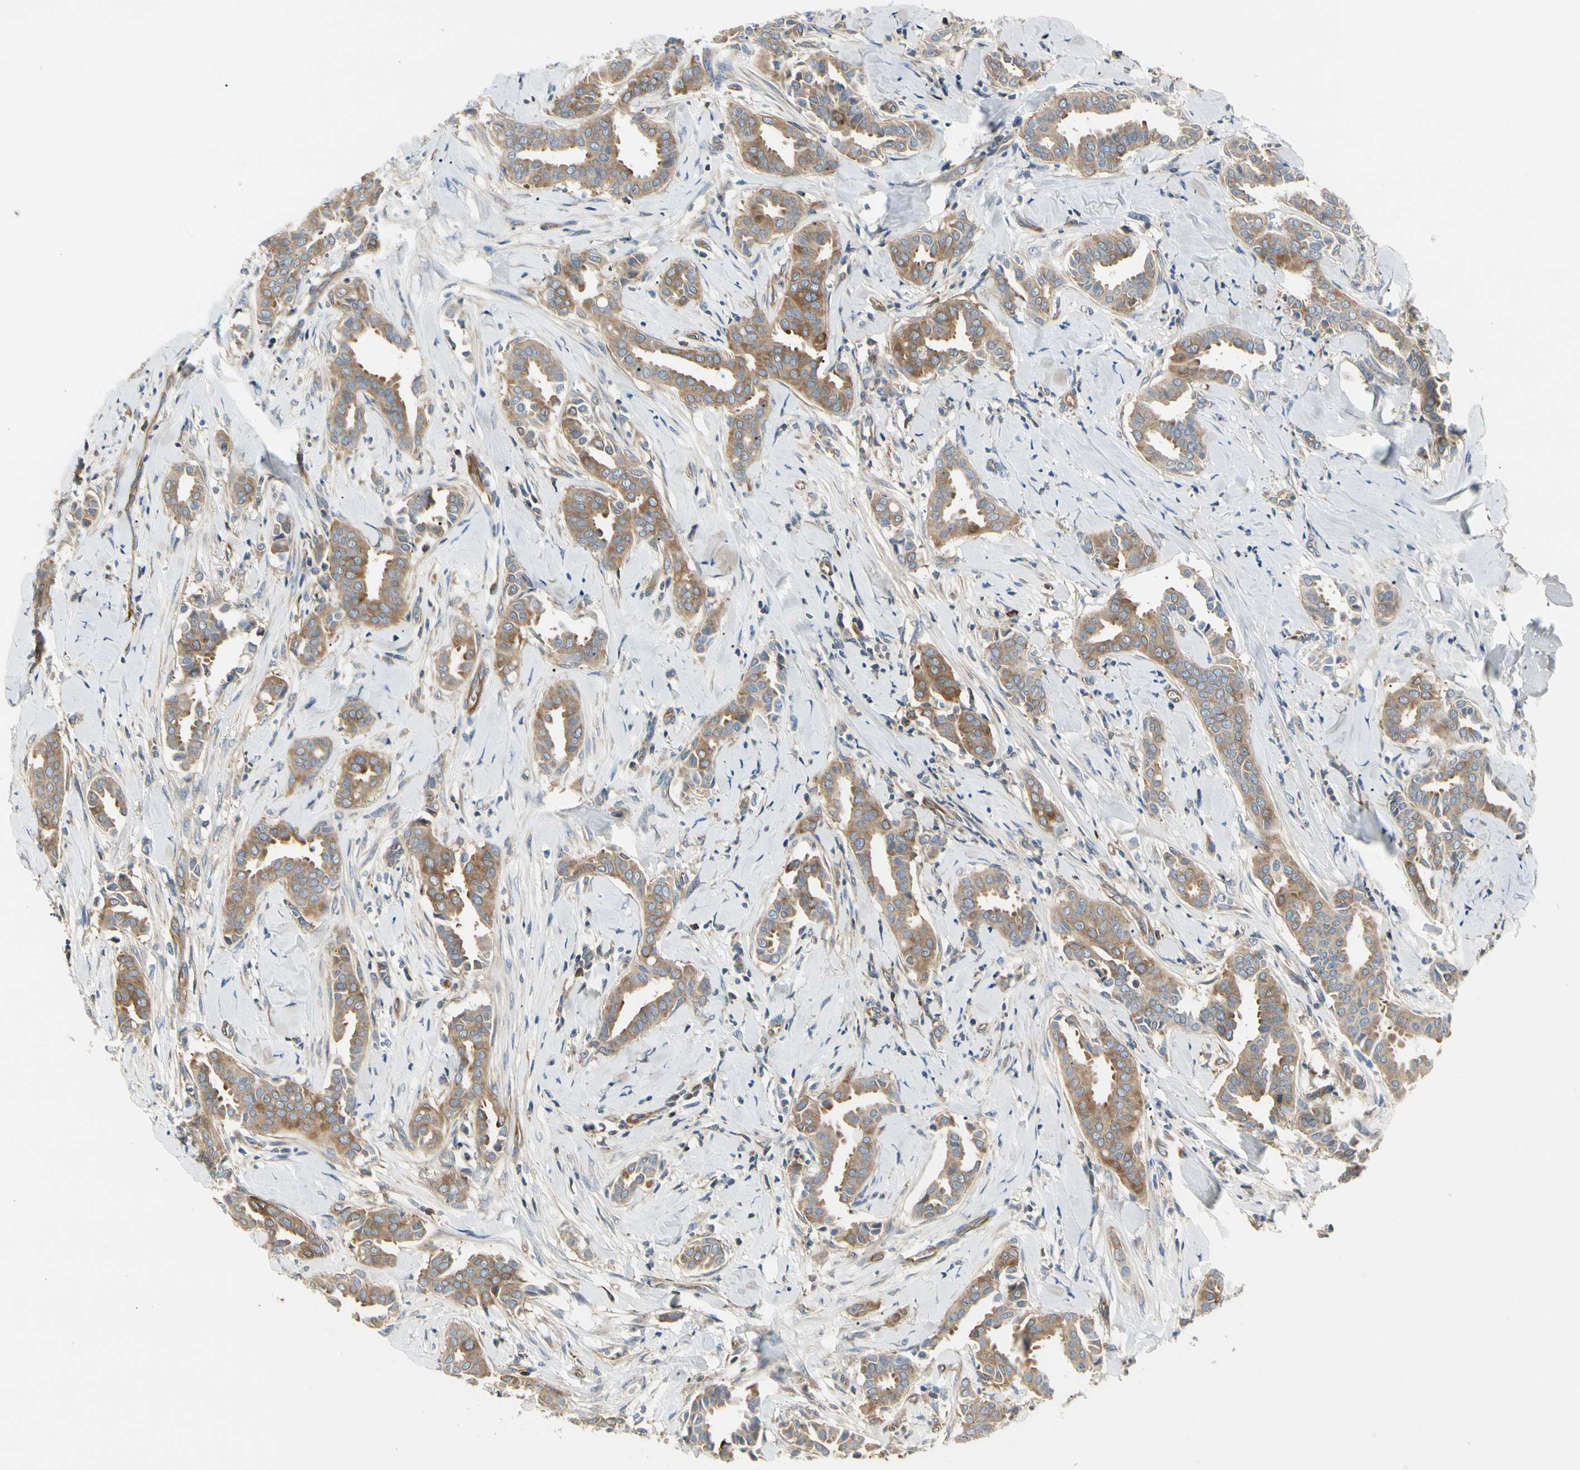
{"staining": {"intensity": "moderate", "quantity": ">75%", "location": "cytoplasmic/membranous"}, "tissue": "head and neck cancer", "cell_type": "Tumor cells", "image_type": "cancer", "snomed": [{"axis": "morphology", "description": "Adenocarcinoma, NOS"}, {"axis": "topography", "description": "Salivary gland"}, {"axis": "topography", "description": "Head-Neck"}], "caption": "Immunohistochemical staining of human head and neck adenocarcinoma reveals medium levels of moderate cytoplasmic/membranous protein expression in approximately >75% of tumor cells.", "gene": "NFKB2", "patient": {"sex": "female", "age": 59}}